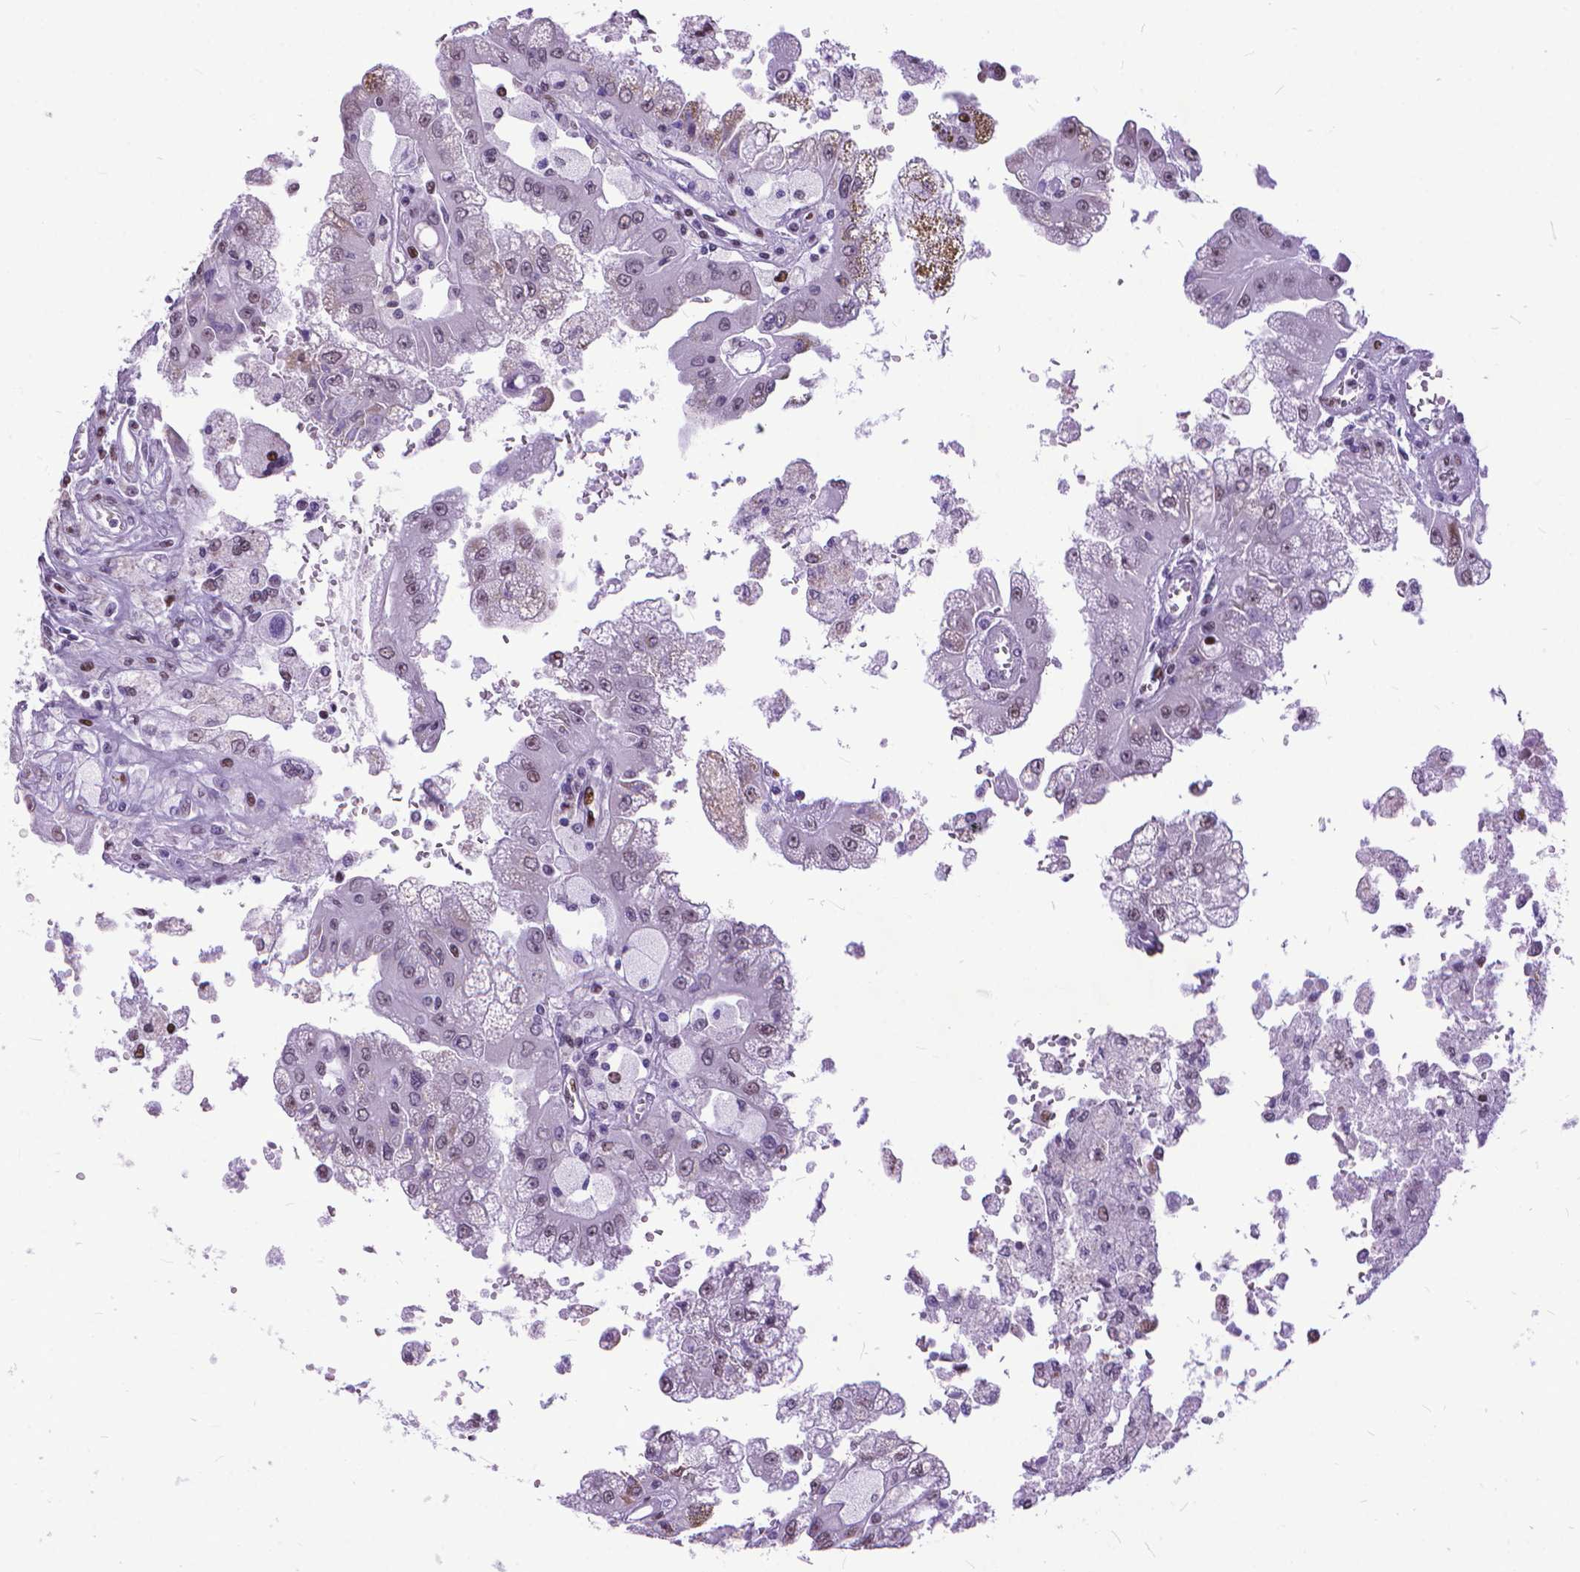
{"staining": {"intensity": "weak", "quantity": "25%-75%", "location": "nuclear"}, "tissue": "renal cancer", "cell_type": "Tumor cells", "image_type": "cancer", "snomed": [{"axis": "morphology", "description": "Adenocarcinoma, NOS"}, {"axis": "topography", "description": "Kidney"}], "caption": "This histopathology image displays IHC staining of human renal cancer, with low weak nuclear expression in approximately 25%-75% of tumor cells.", "gene": "POLE4", "patient": {"sex": "male", "age": 58}}